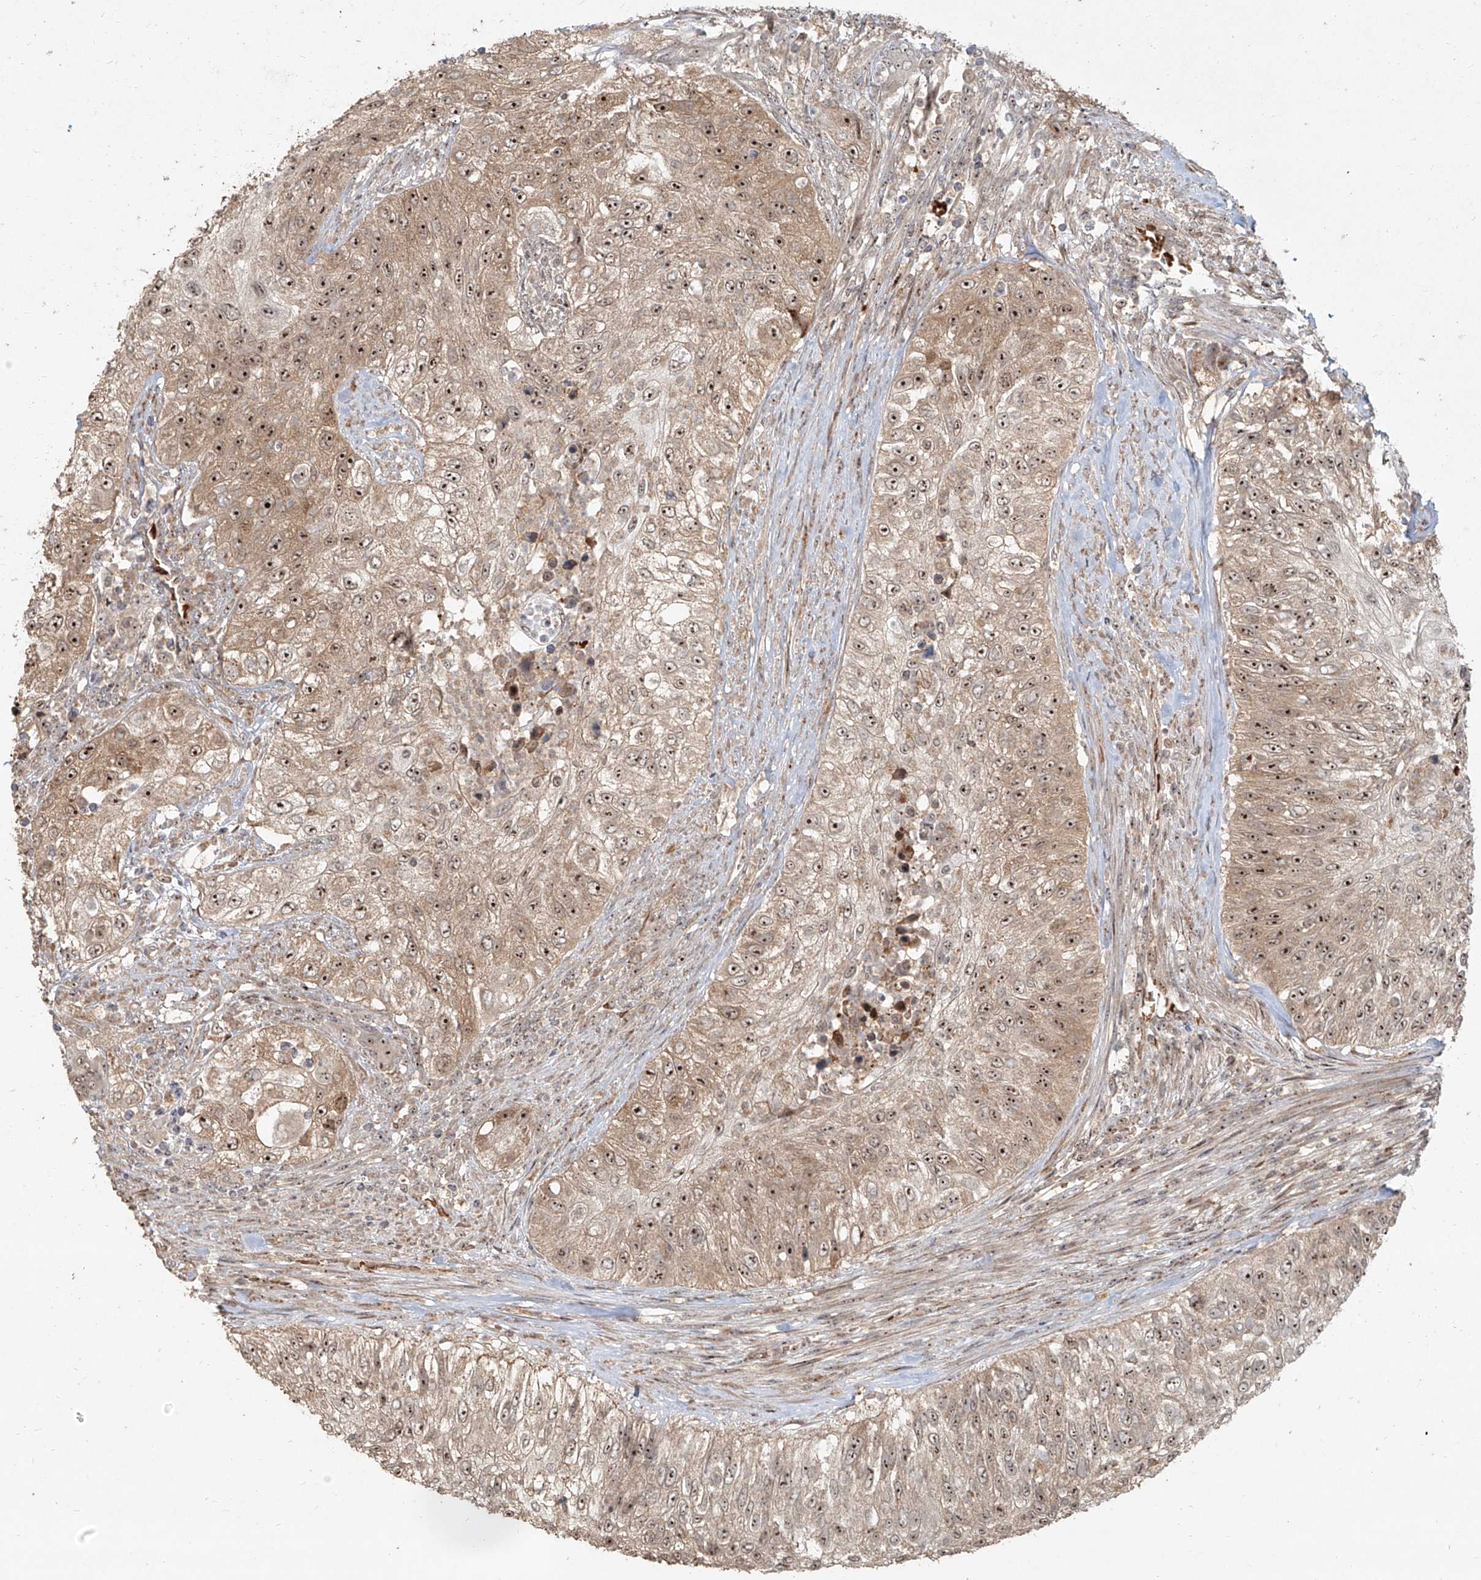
{"staining": {"intensity": "moderate", "quantity": ">75%", "location": "cytoplasmic/membranous,nuclear"}, "tissue": "urothelial cancer", "cell_type": "Tumor cells", "image_type": "cancer", "snomed": [{"axis": "morphology", "description": "Urothelial carcinoma, High grade"}, {"axis": "topography", "description": "Urinary bladder"}], "caption": "Immunohistochemistry micrograph of human urothelial cancer stained for a protein (brown), which shows medium levels of moderate cytoplasmic/membranous and nuclear staining in about >75% of tumor cells.", "gene": "BYSL", "patient": {"sex": "female", "age": 60}}